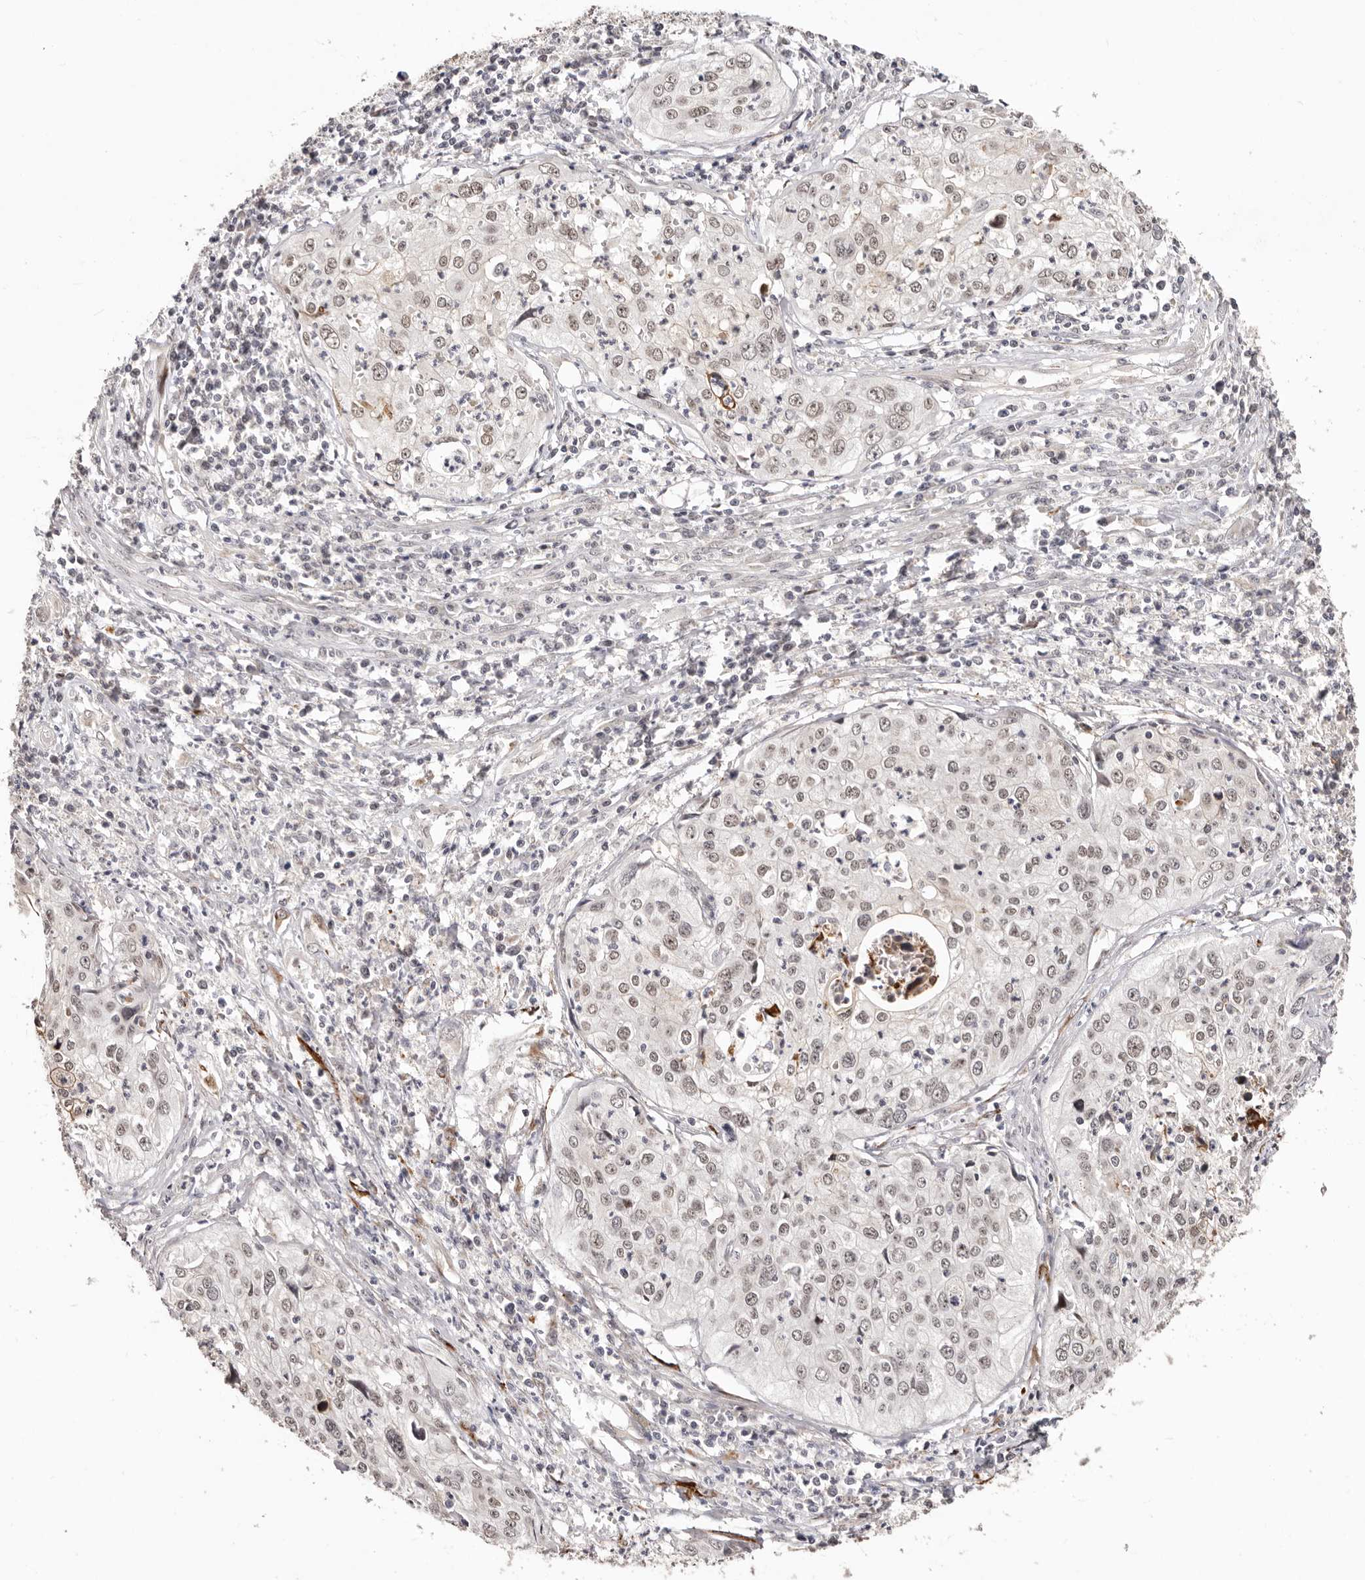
{"staining": {"intensity": "weak", "quantity": ">75%", "location": "nuclear"}, "tissue": "cervical cancer", "cell_type": "Tumor cells", "image_type": "cancer", "snomed": [{"axis": "morphology", "description": "Squamous cell carcinoma, NOS"}, {"axis": "topography", "description": "Cervix"}], "caption": "Immunohistochemistry (DAB (3,3'-diaminobenzidine)) staining of human squamous cell carcinoma (cervical) demonstrates weak nuclear protein staining in approximately >75% of tumor cells.", "gene": "SRCAP", "patient": {"sex": "female", "age": 31}}